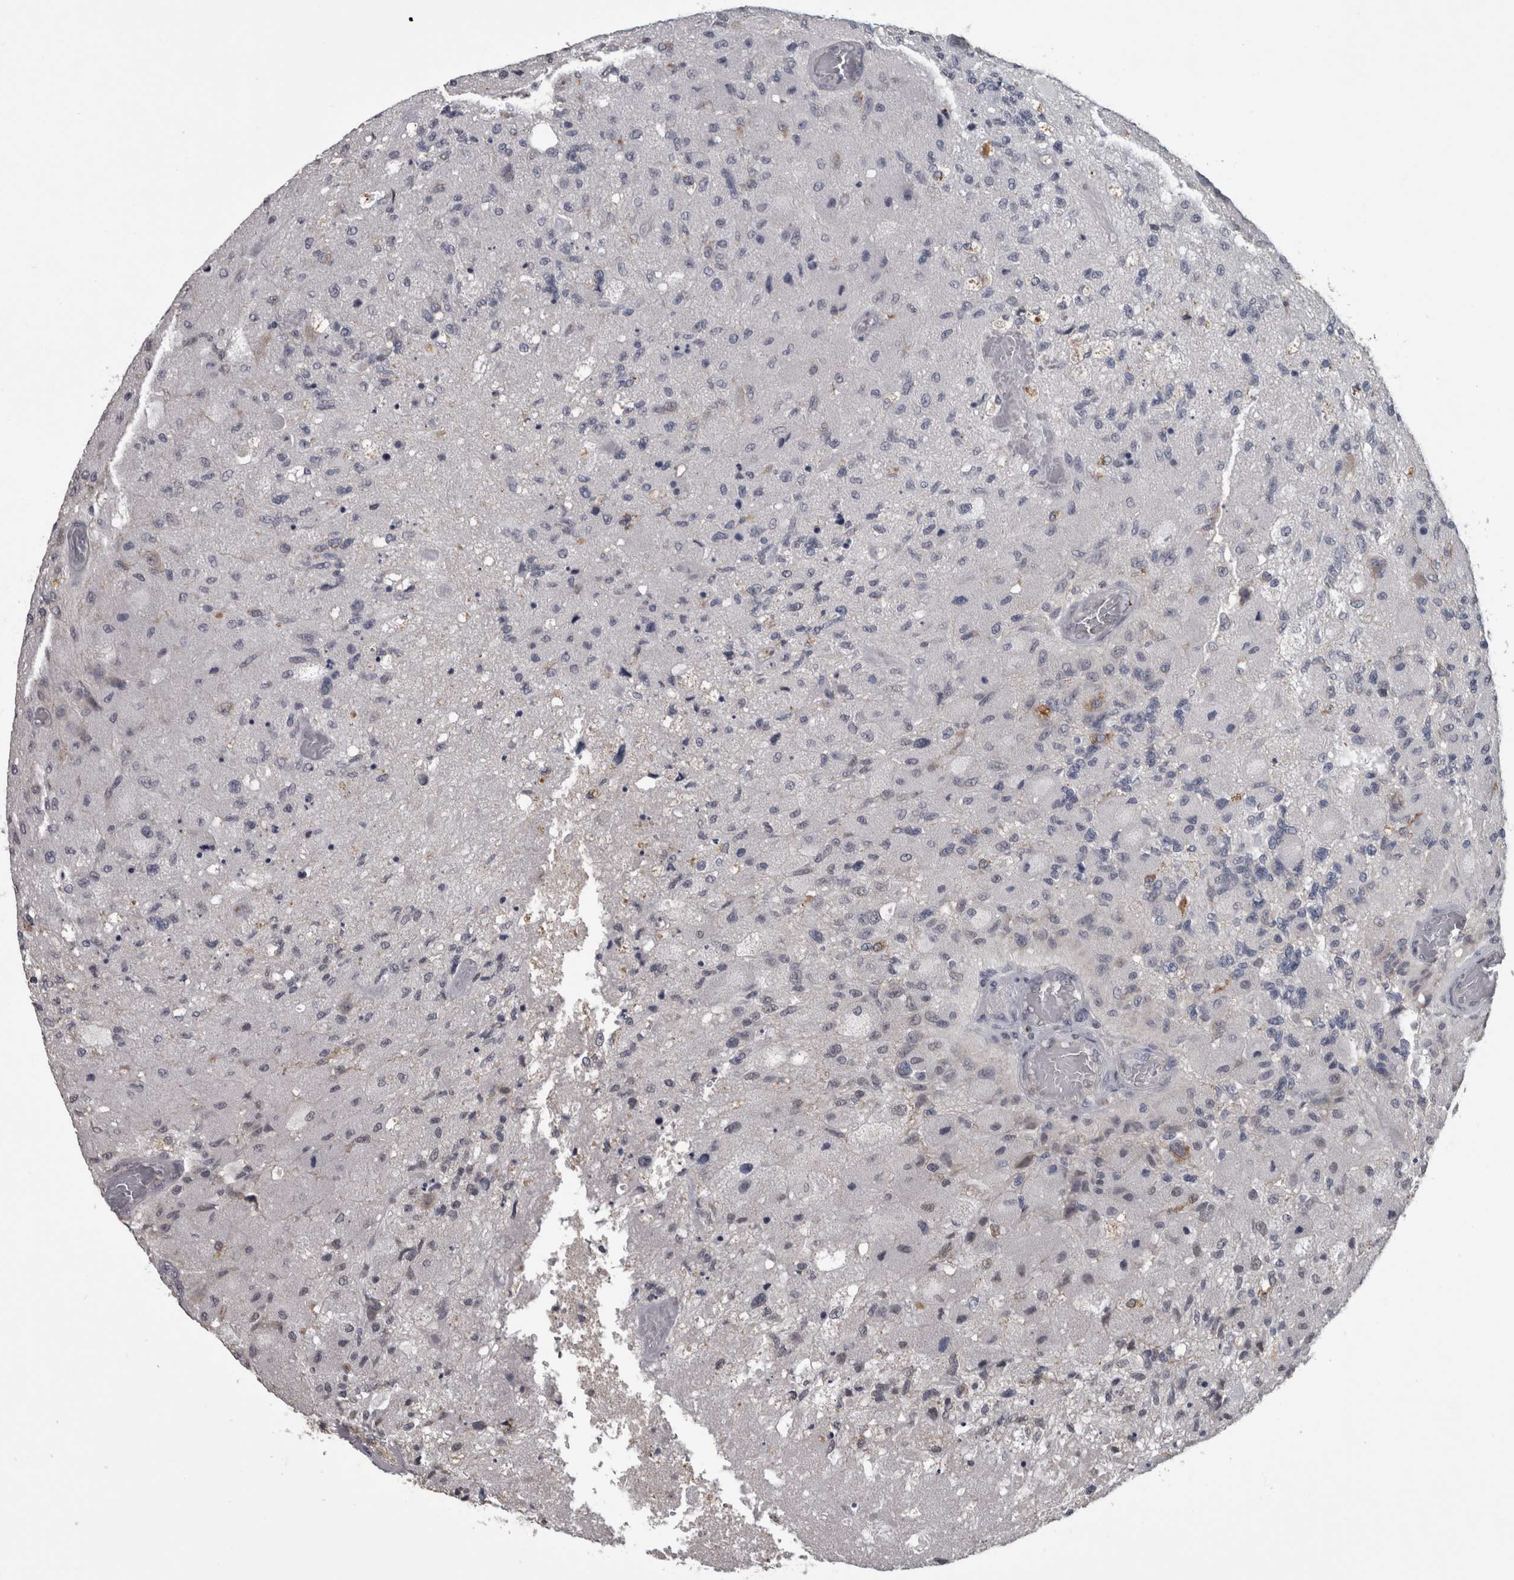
{"staining": {"intensity": "negative", "quantity": "none", "location": "none"}, "tissue": "glioma", "cell_type": "Tumor cells", "image_type": "cancer", "snomed": [{"axis": "morphology", "description": "Normal tissue, NOS"}, {"axis": "morphology", "description": "Glioma, malignant, High grade"}, {"axis": "topography", "description": "Cerebral cortex"}], "caption": "Histopathology image shows no significant protein positivity in tumor cells of high-grade glioma (malignant).", "gene": "NAAA", "patient": {"sex": "male", "age": 77}}